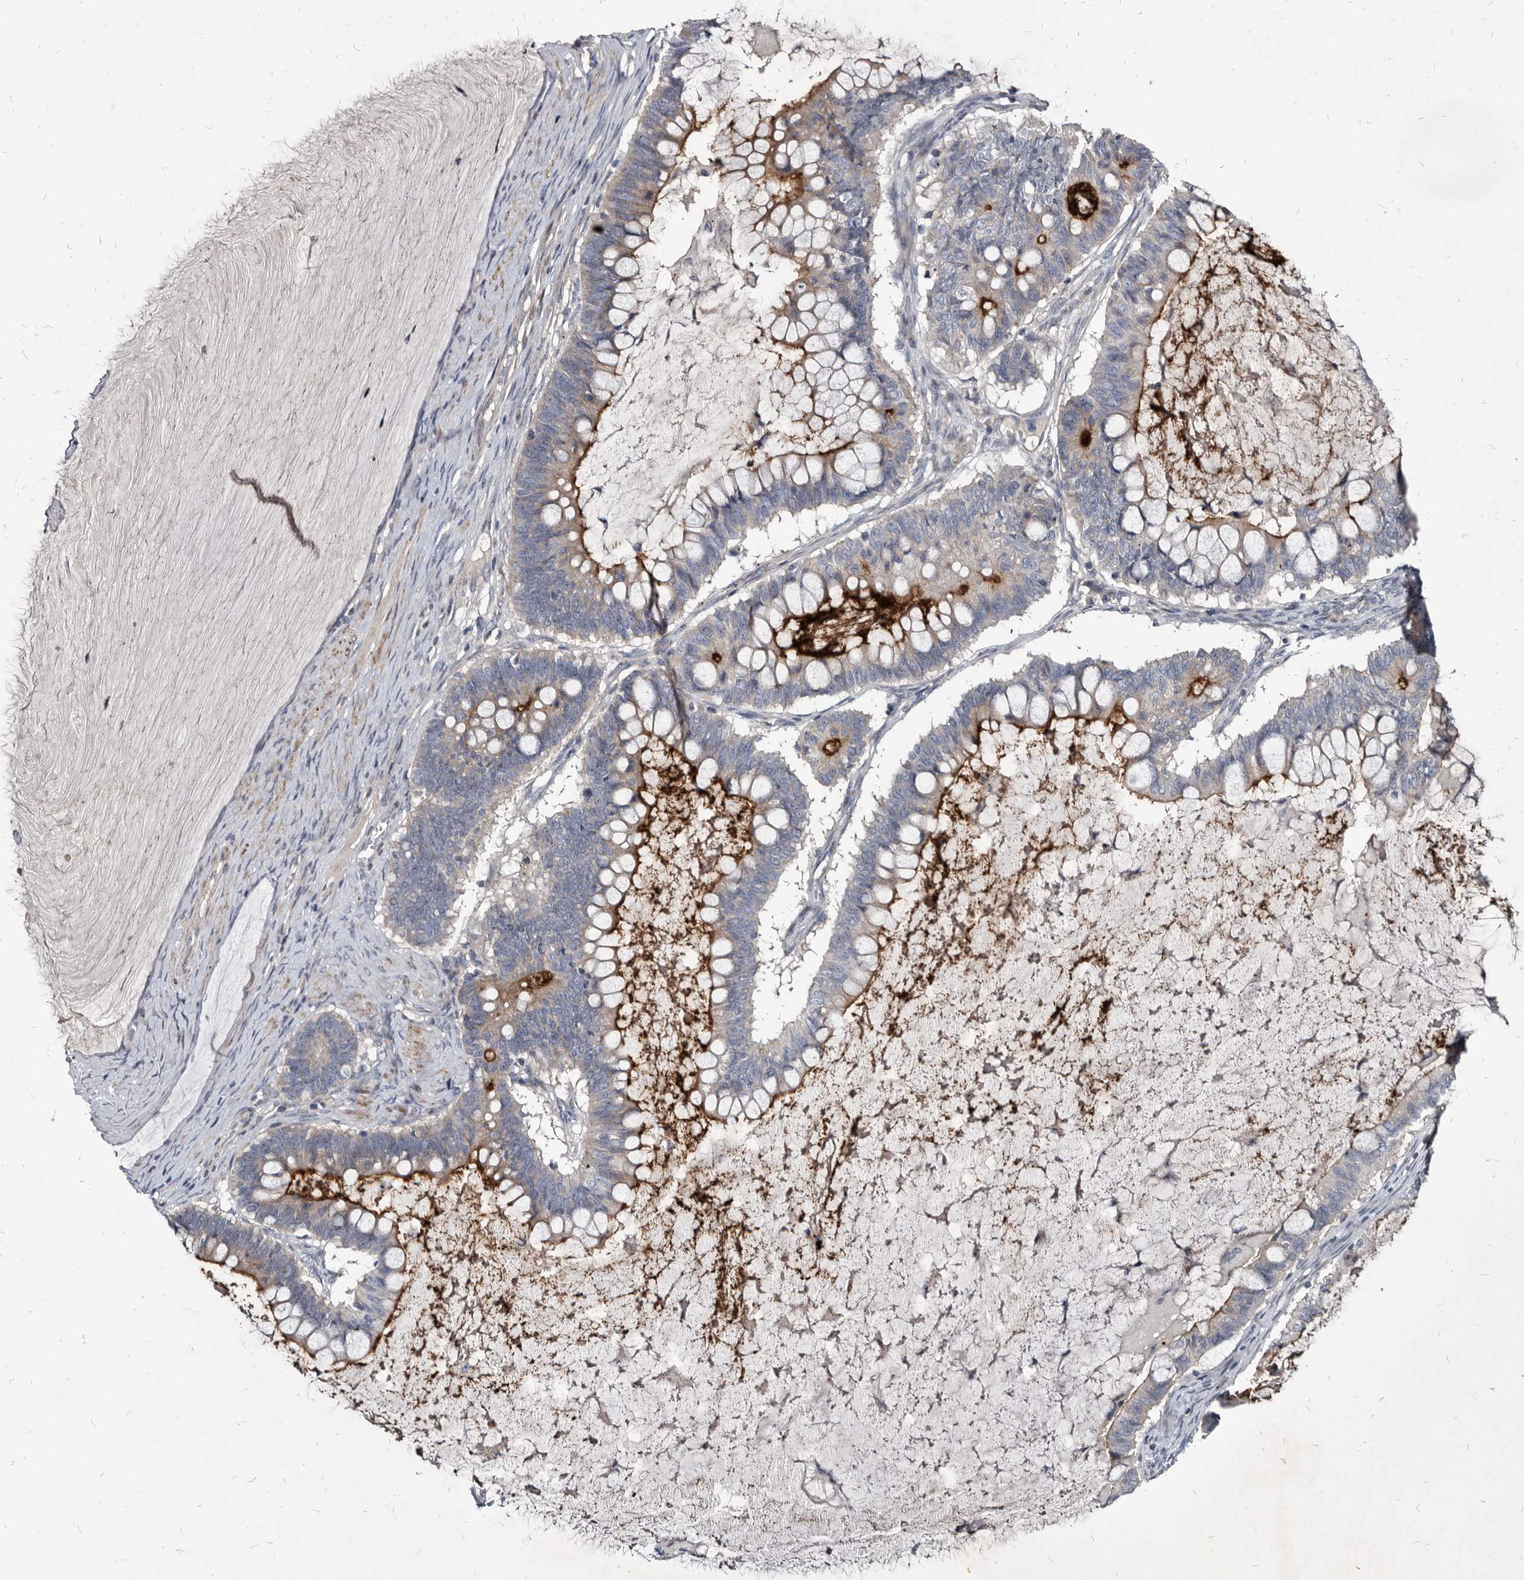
{"staining": {"intensity": "moderate", "quantity": "25%-75%", "location": "cytoplasmic/membranous"}, "tissue": "ovarian cancer", "cell_type": "Tumor cells", "image_type": "cancer", "snomed": [{"axis": "morphology", "description": "Cystadenocarcinoma, mucinous, NOS"}, {"axis": "topography", "description": "Ovary"}], "caption": "An image of human ovarian mucinous cystadenocarcinoma stained for a protein shows moderate cytoplasmic/membranous brown staining in tumor cells. (brown staining indicates protein expression, while blue staining denotes nuclei).", "gene": "PRSS8", "patient": {"sex": "female", "age": 61}}